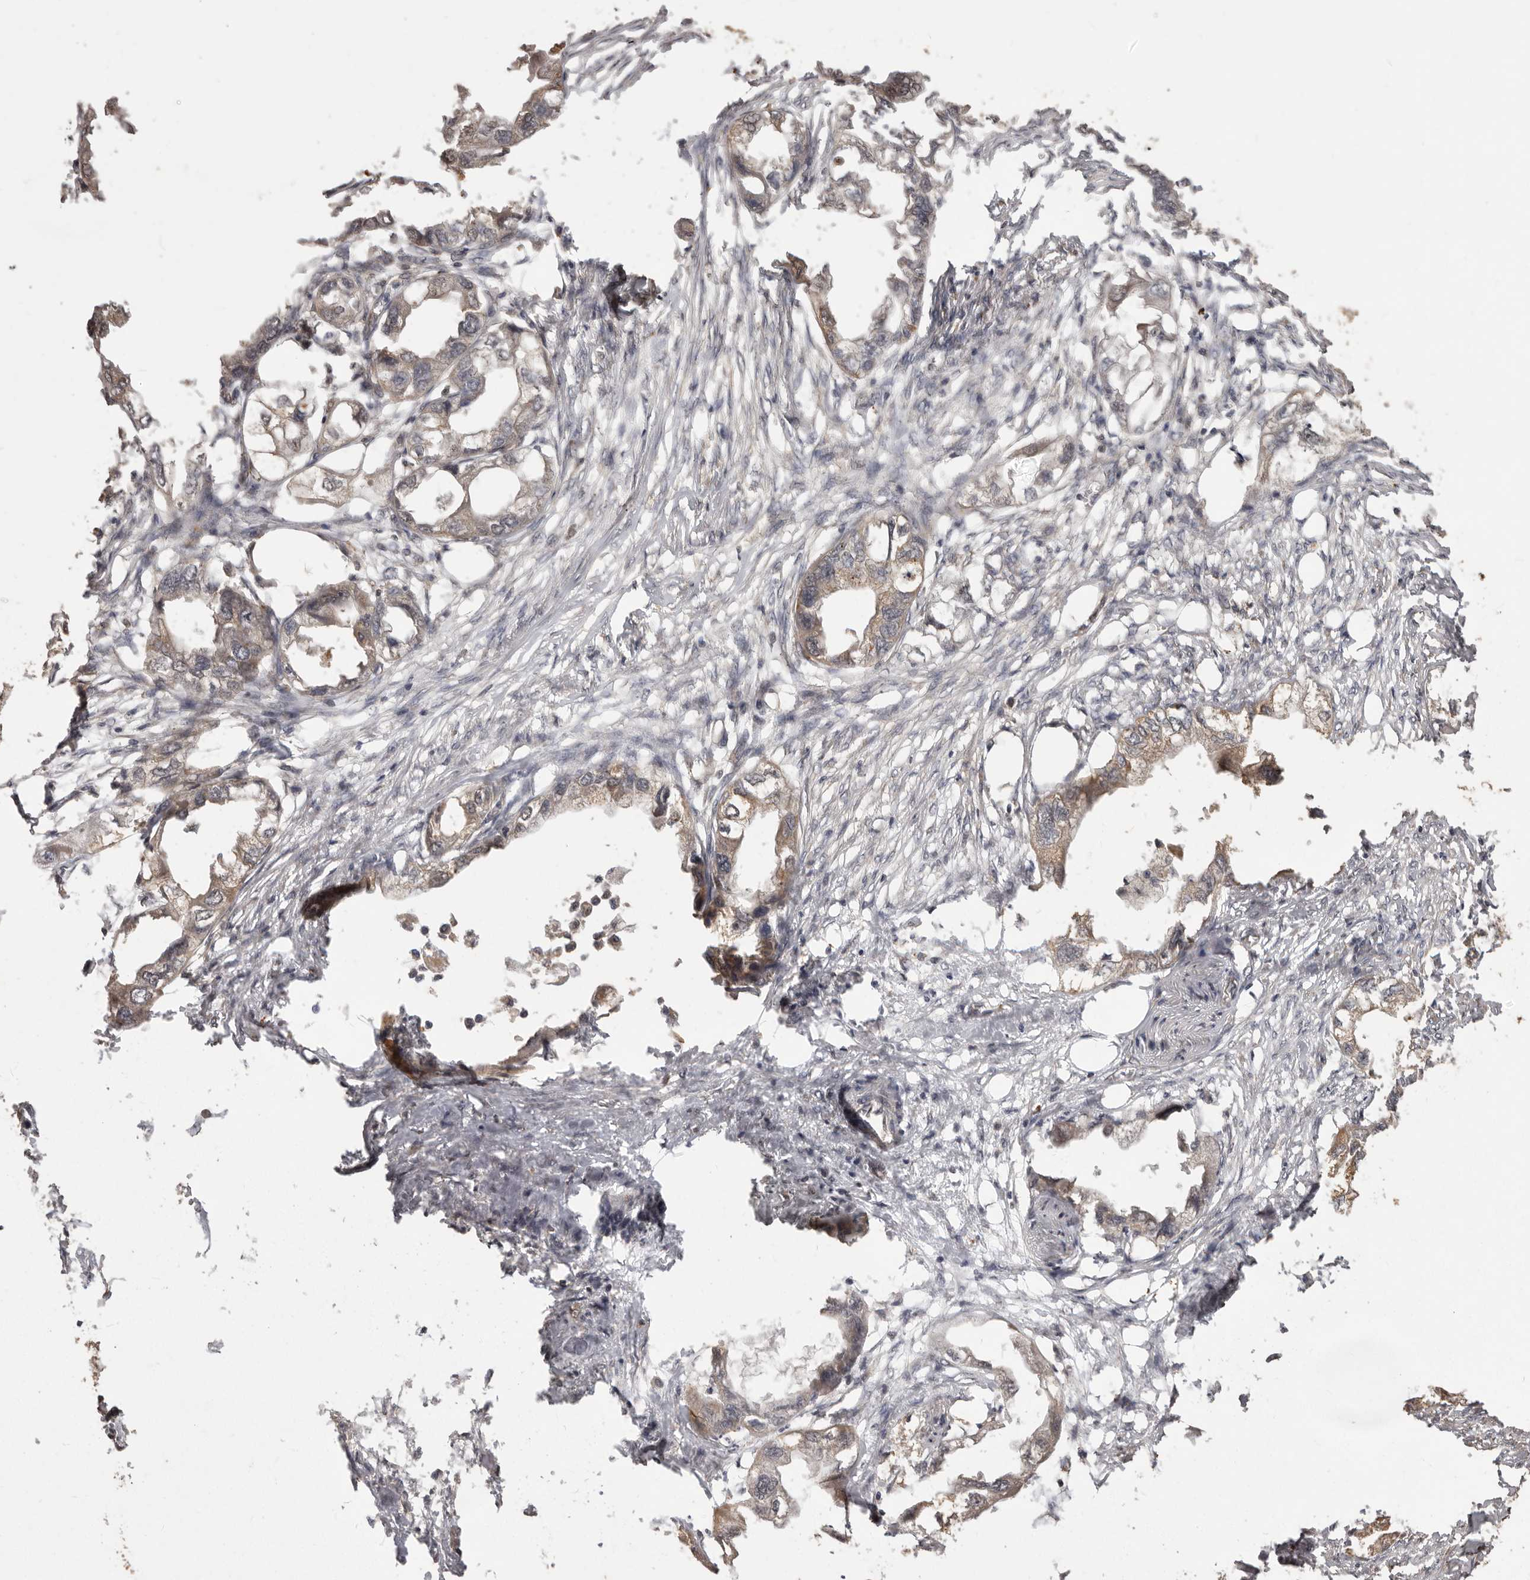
{"staining": {"intensity": "weak", "quantity": "25%-75%", "location": "cytoplasmic/membranous"}, "tissue": "endometrial cancer", "cell_type": "Tumor cells", "image_type": "cancer", "snomed": [{"axis": "morphology", "description": "Adenocarcinoma, NOS"}, {"axis": "morphology", "description": "Adenocarcinoma, metastatic, NOS"}, {"axis": "topography", "description": "Adipose tissue"}, {"axis": "topography", "description": "Endometrium"}], "caption": "Immunohistochemistry of human adenocarcinoma (endometrial) reveals low levels of weak cytoplasmic/membranous expression in about 25%-75% of tumor cells.", "gene": "MTO1", "patient": {"sex": "female", "age": 67}}